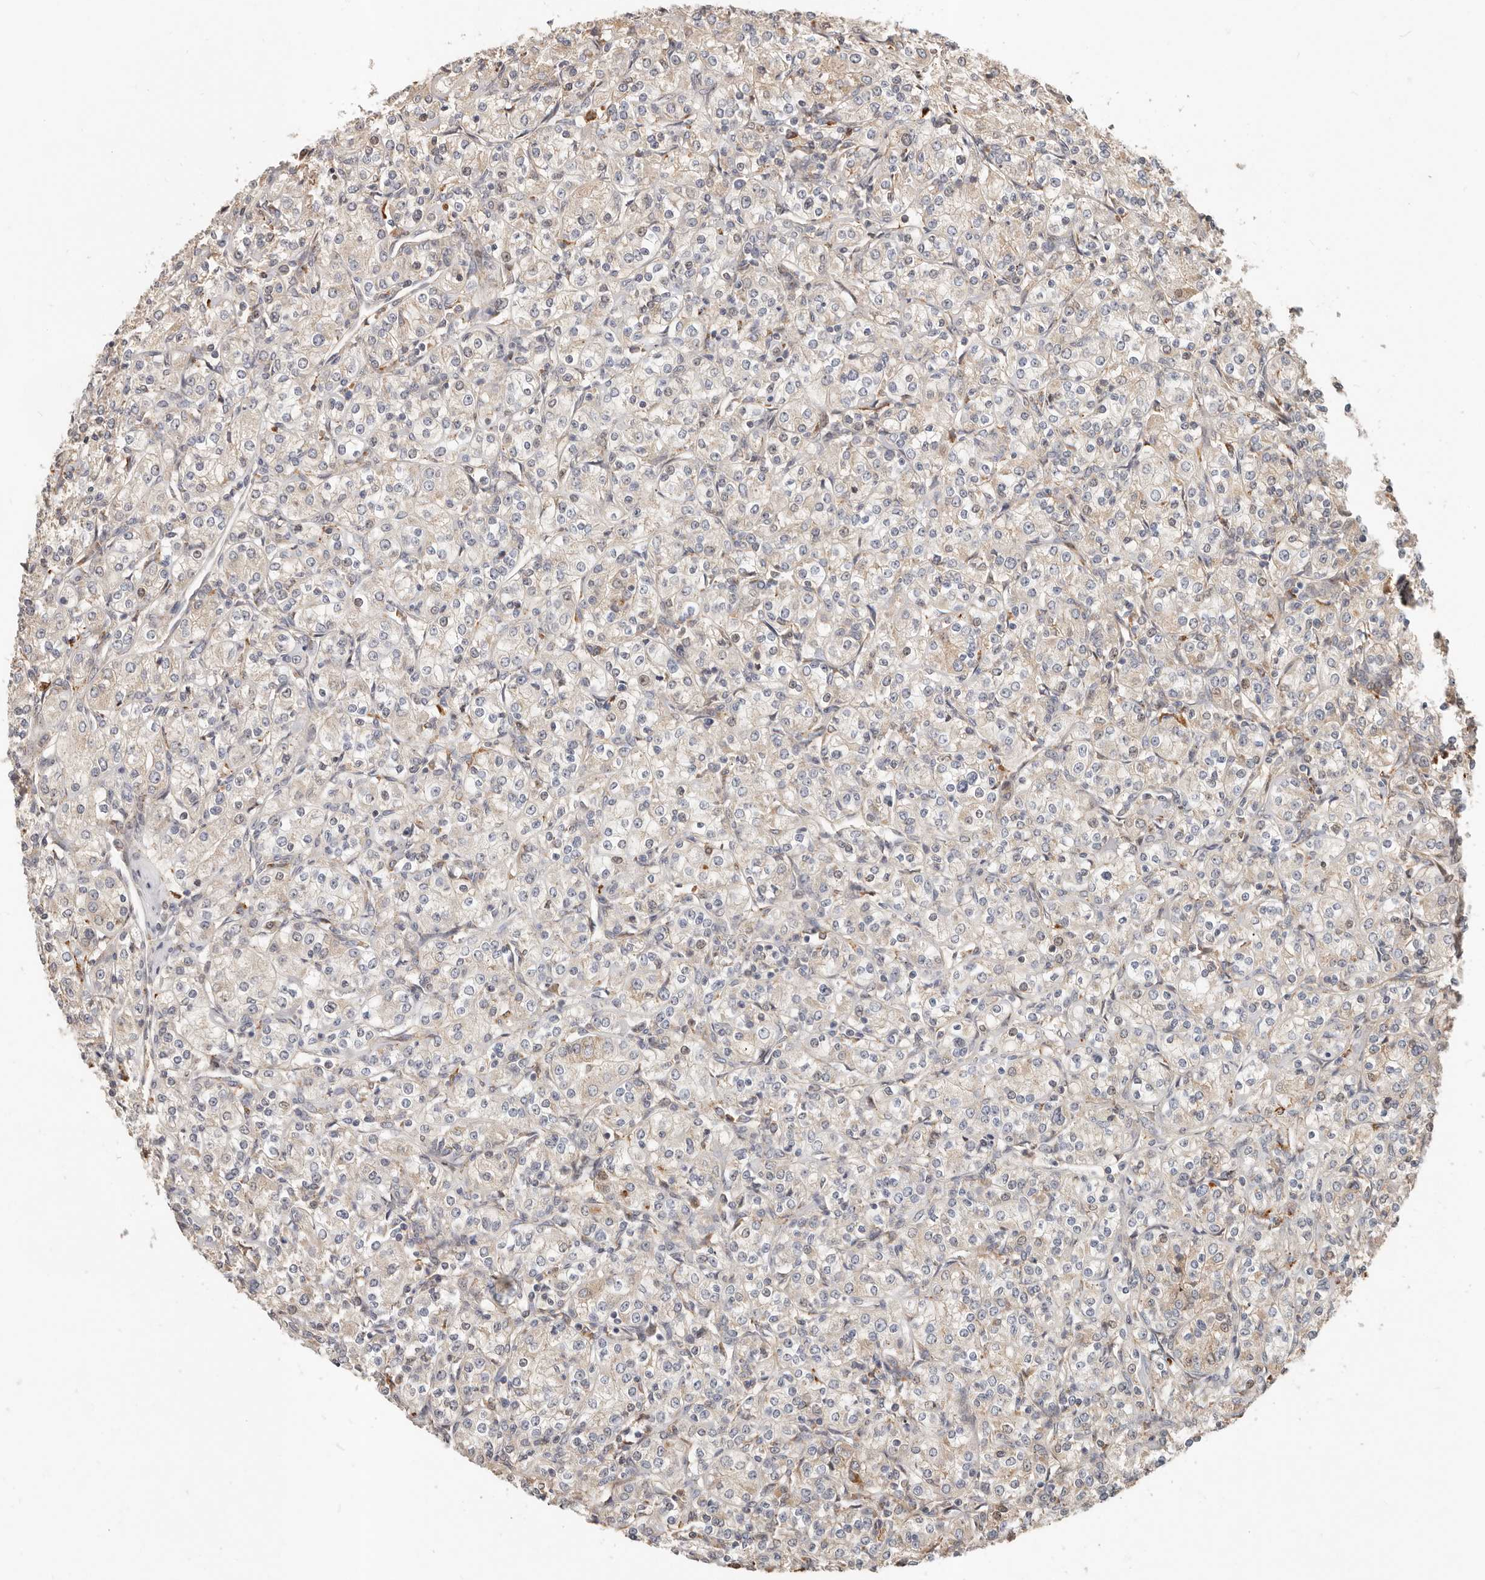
{"staining": {"intensity": "negative", "quantity": "none", "location": "none"}, "tissue": "renal cancer", "cell_type": "Tumor cells", "image_type": "cancer", "snomed": [{"axis": "morphology", "description": "Adenocarcinoma, NOS"}, {"axis": "topography", "description": "Kidney"}], "caption": "A high-resolution photomicrograph shows immunohistochemistry (IHC) staining of renal cancer (adenocarcinoma), which displays no significant staining in tumor cells. The staining was performed using DAB (3,3'-diaminobenzidine) to visualize the protein expression in brown, while the nuclei were stained in blue with hematoxylin (Magnification: 20x).", "gene": "ZRANB1", "patient": {"sex": "male", "age": 77}}